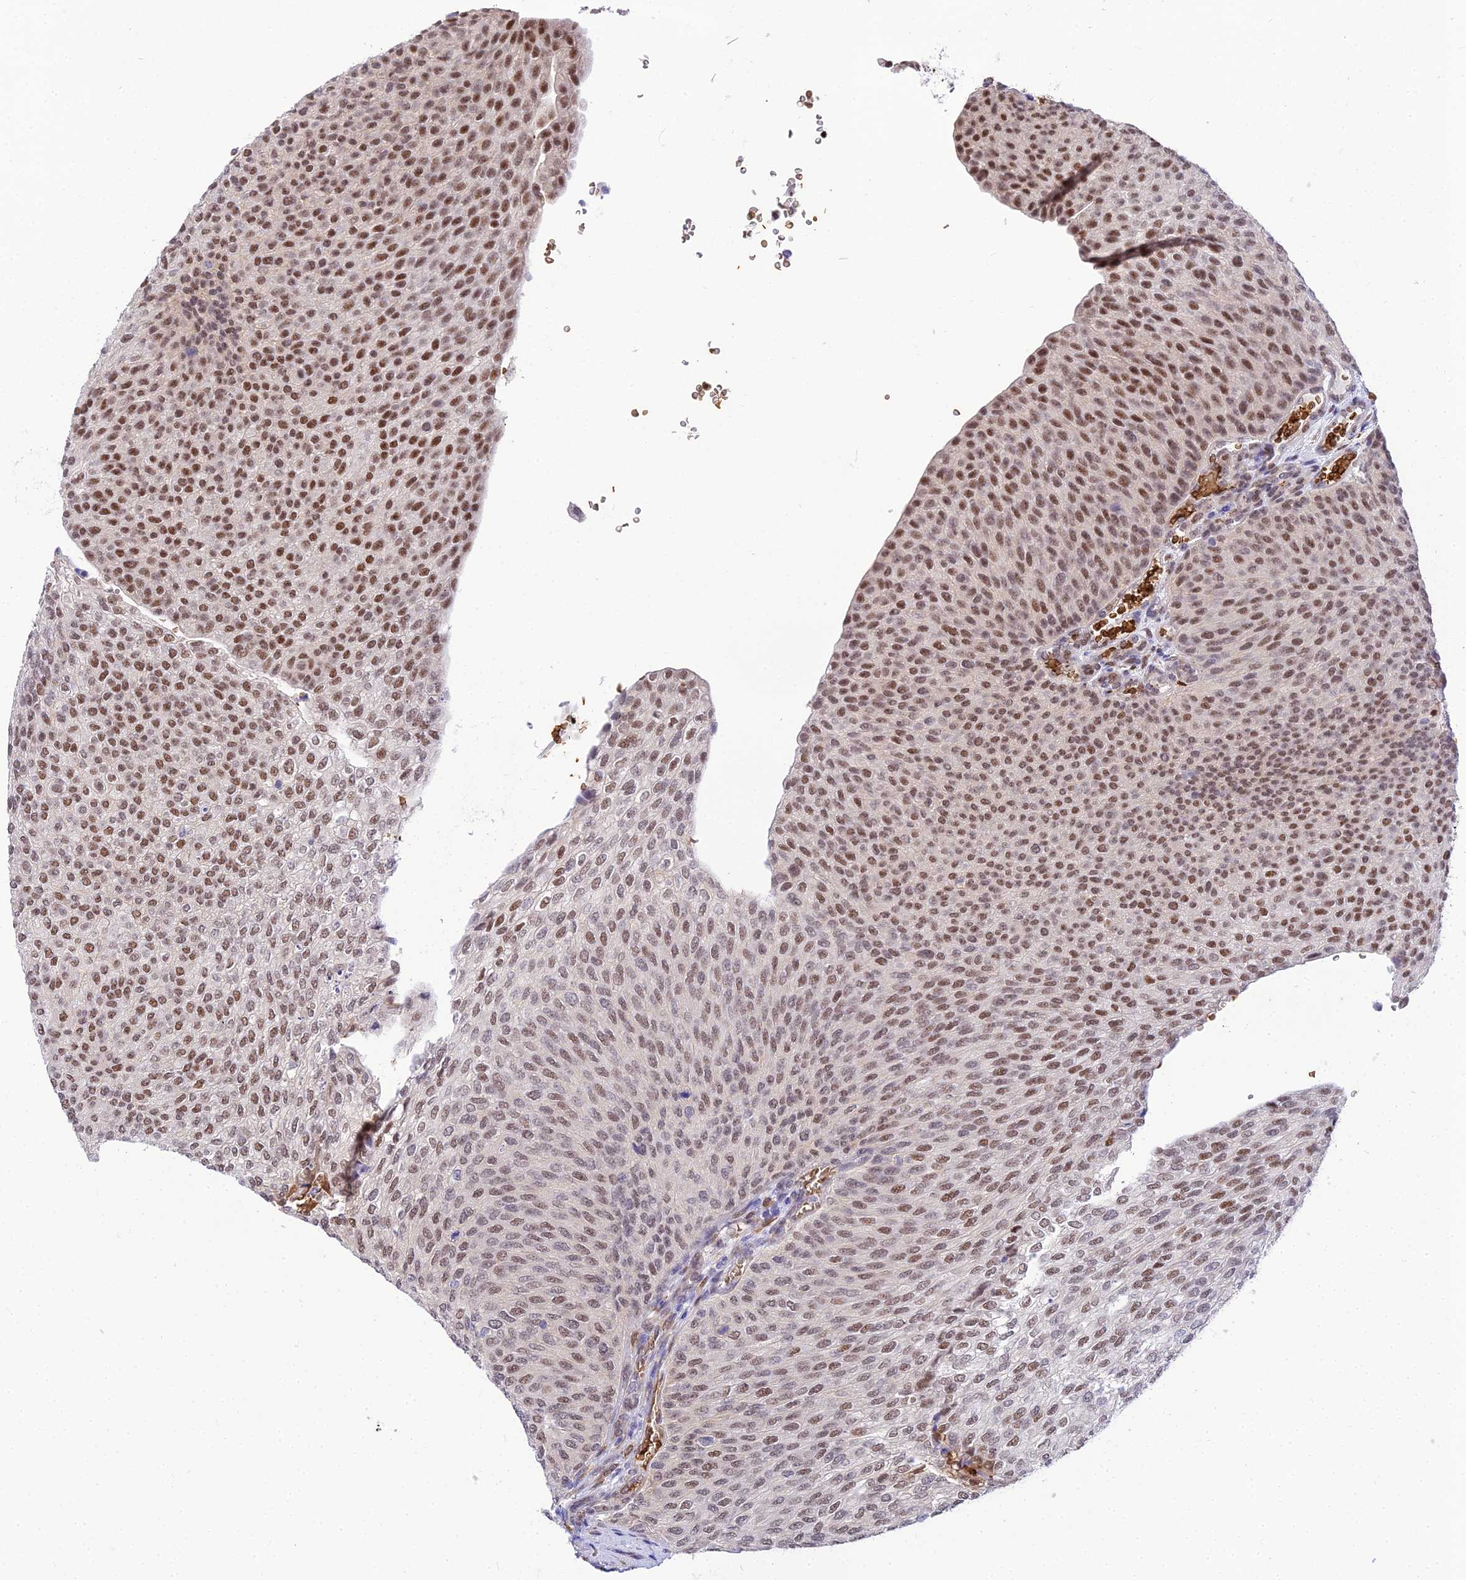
{"staining": {"intensity": "moderate", "quantity": ">75%", "location": "nuclear"}, "tissue": "urothelial cancer", "cell_type": "Tumor cells", "image_type": "cancer", "snomed": [{"axis": "morphology", "description": "Urothelial carcinoma, High grade"}, {"axis": "topography", "description": "Urinary bladder"}], "caption": "Moderate nuclear expression for a protein is identified in approximately >75% of tumor cells of urothelial cancer using IHC.", "gene": "BCL9", "patient": {"sex": "female", "age": 79}}